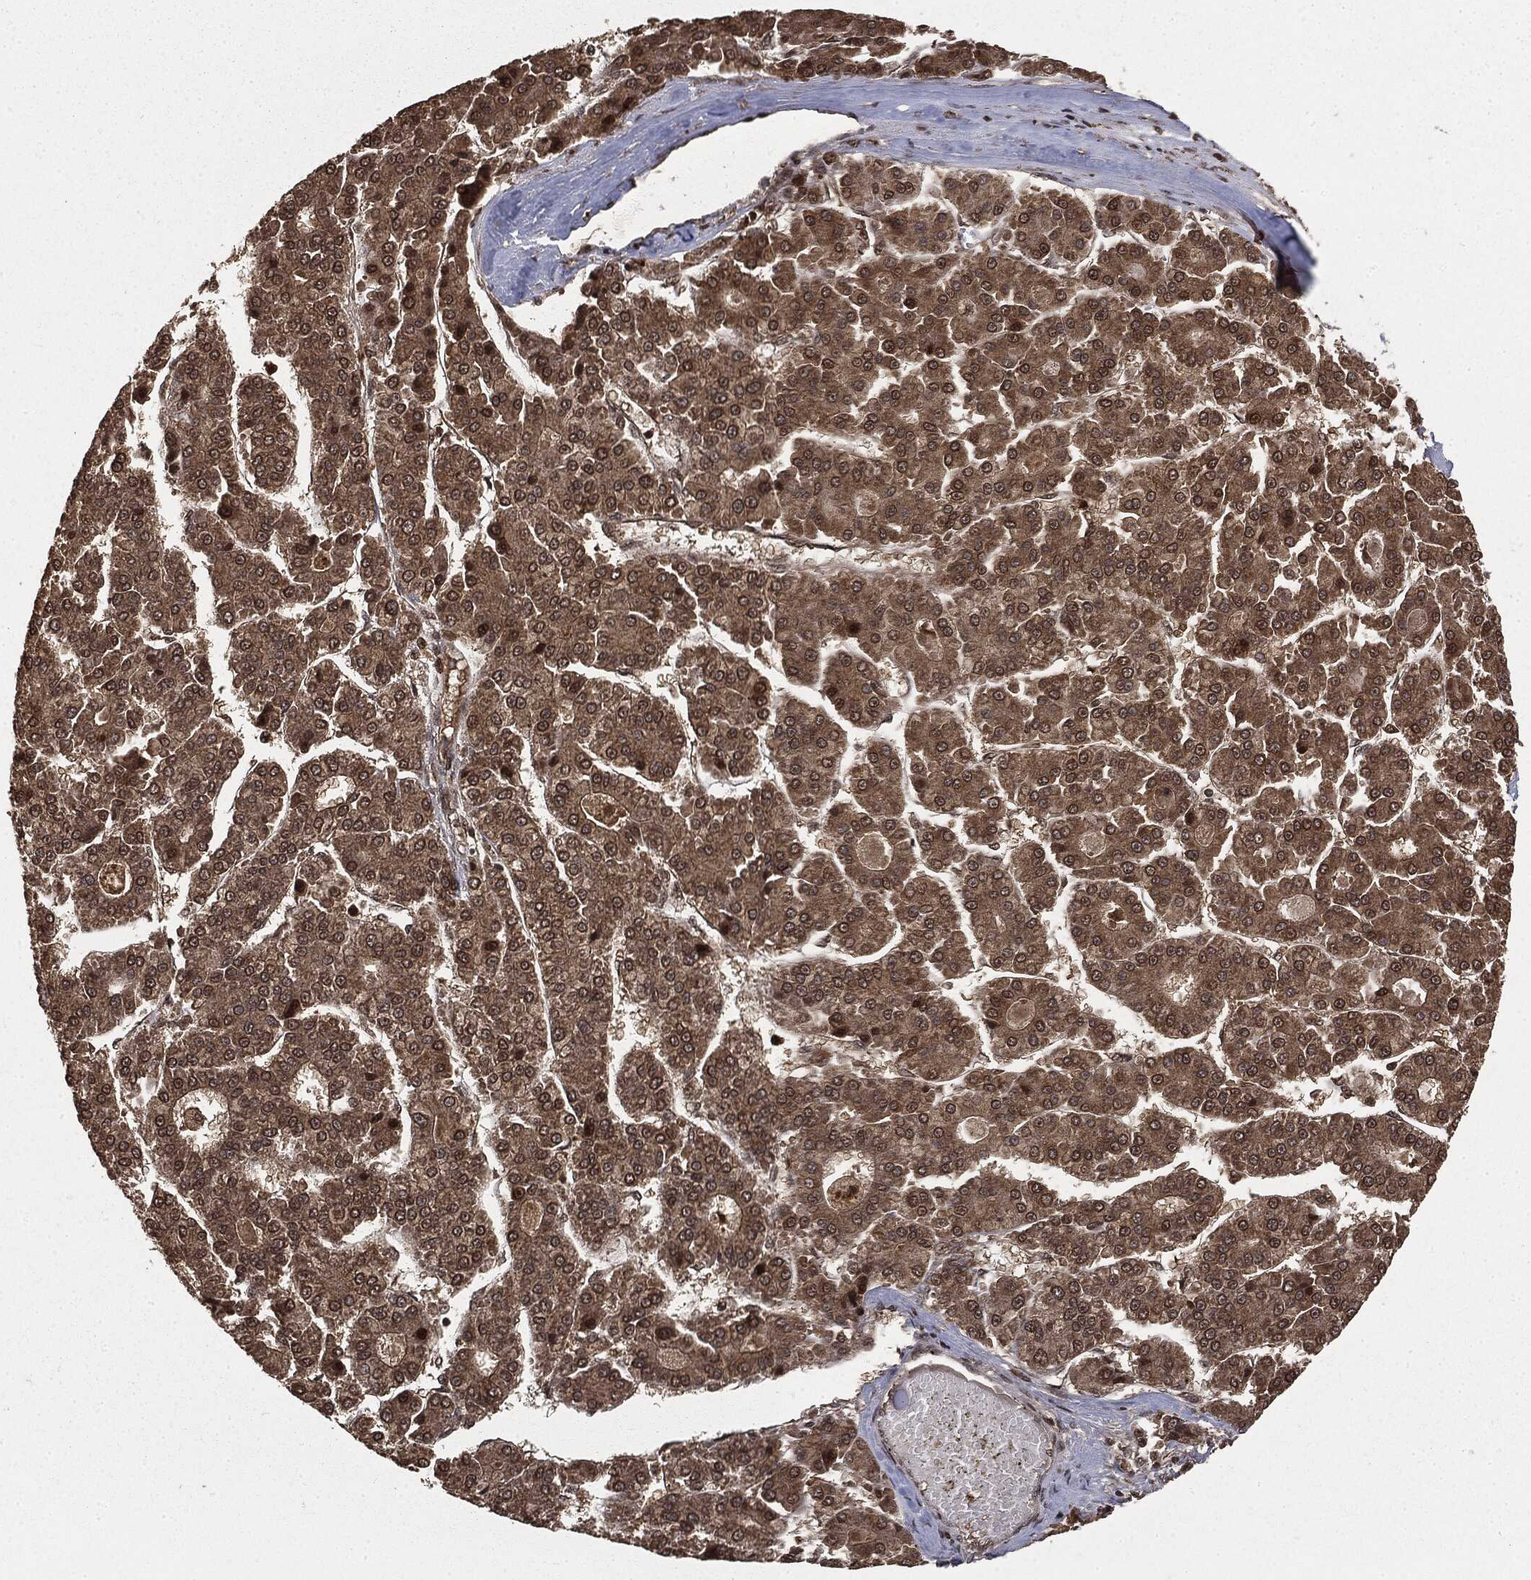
{"staining": {"intensity": "weak", "quantity": ">75%", "location": "cytoplasmic/membranous"}, "tissue": "liver cancer", "cell_type": "Tumor cells", "image_type": "cancer", "snomed": [{"axis": "morphology", "description": "Carcinoma, Hepatocellular, NOS"}, {"axis": "topography", "description": "Liver"}], "caption": "Immunohistochemistry image of hepatocellular carcinoma (liver) stained for a protein (brown), which shows low levels of weak cytoplasmic/membranous positivity in about >75% of tumor cells.", "gene": "CTDP1", "patient": {"sex": "male", "age": 70}}